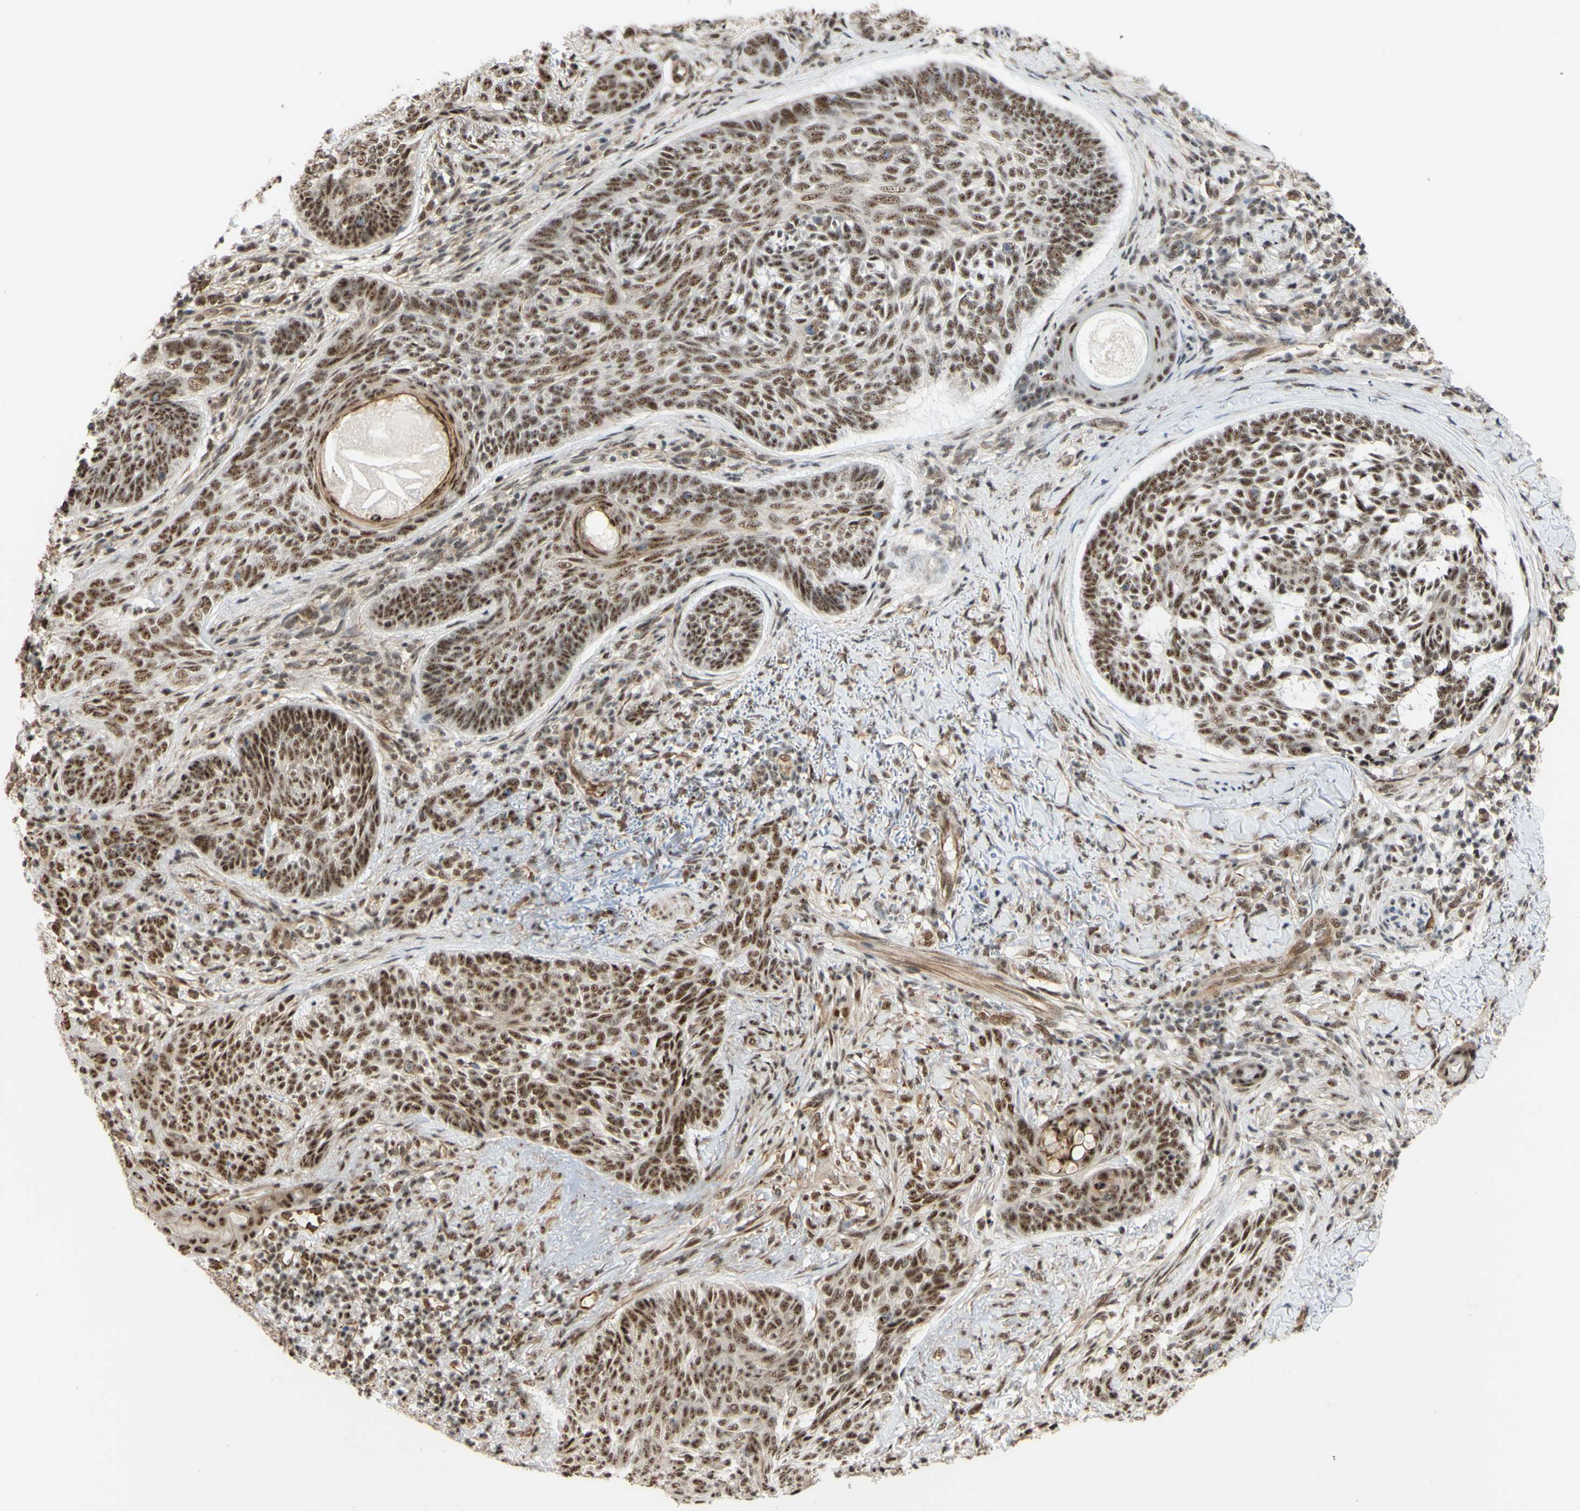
{"staining": {"intensity": "moderate", "quantity": ">75%", "location": "nuclear"}, "tissue": "skin cancer", "cell_type": "Tumor cells", "image_type": "cancer", "snomed": [{"axis": "morphology", "description": "Basal cell carcinoma"}, {"axis": "topography", "description": "Skin"}], "caption": "A micrograph of human skin basal cell carcinoma stained for a protein displays moderate nuclear brown staining in tumor cells.", "gene": "SAP18", "patient": {"sex": "male", "age": 43}}